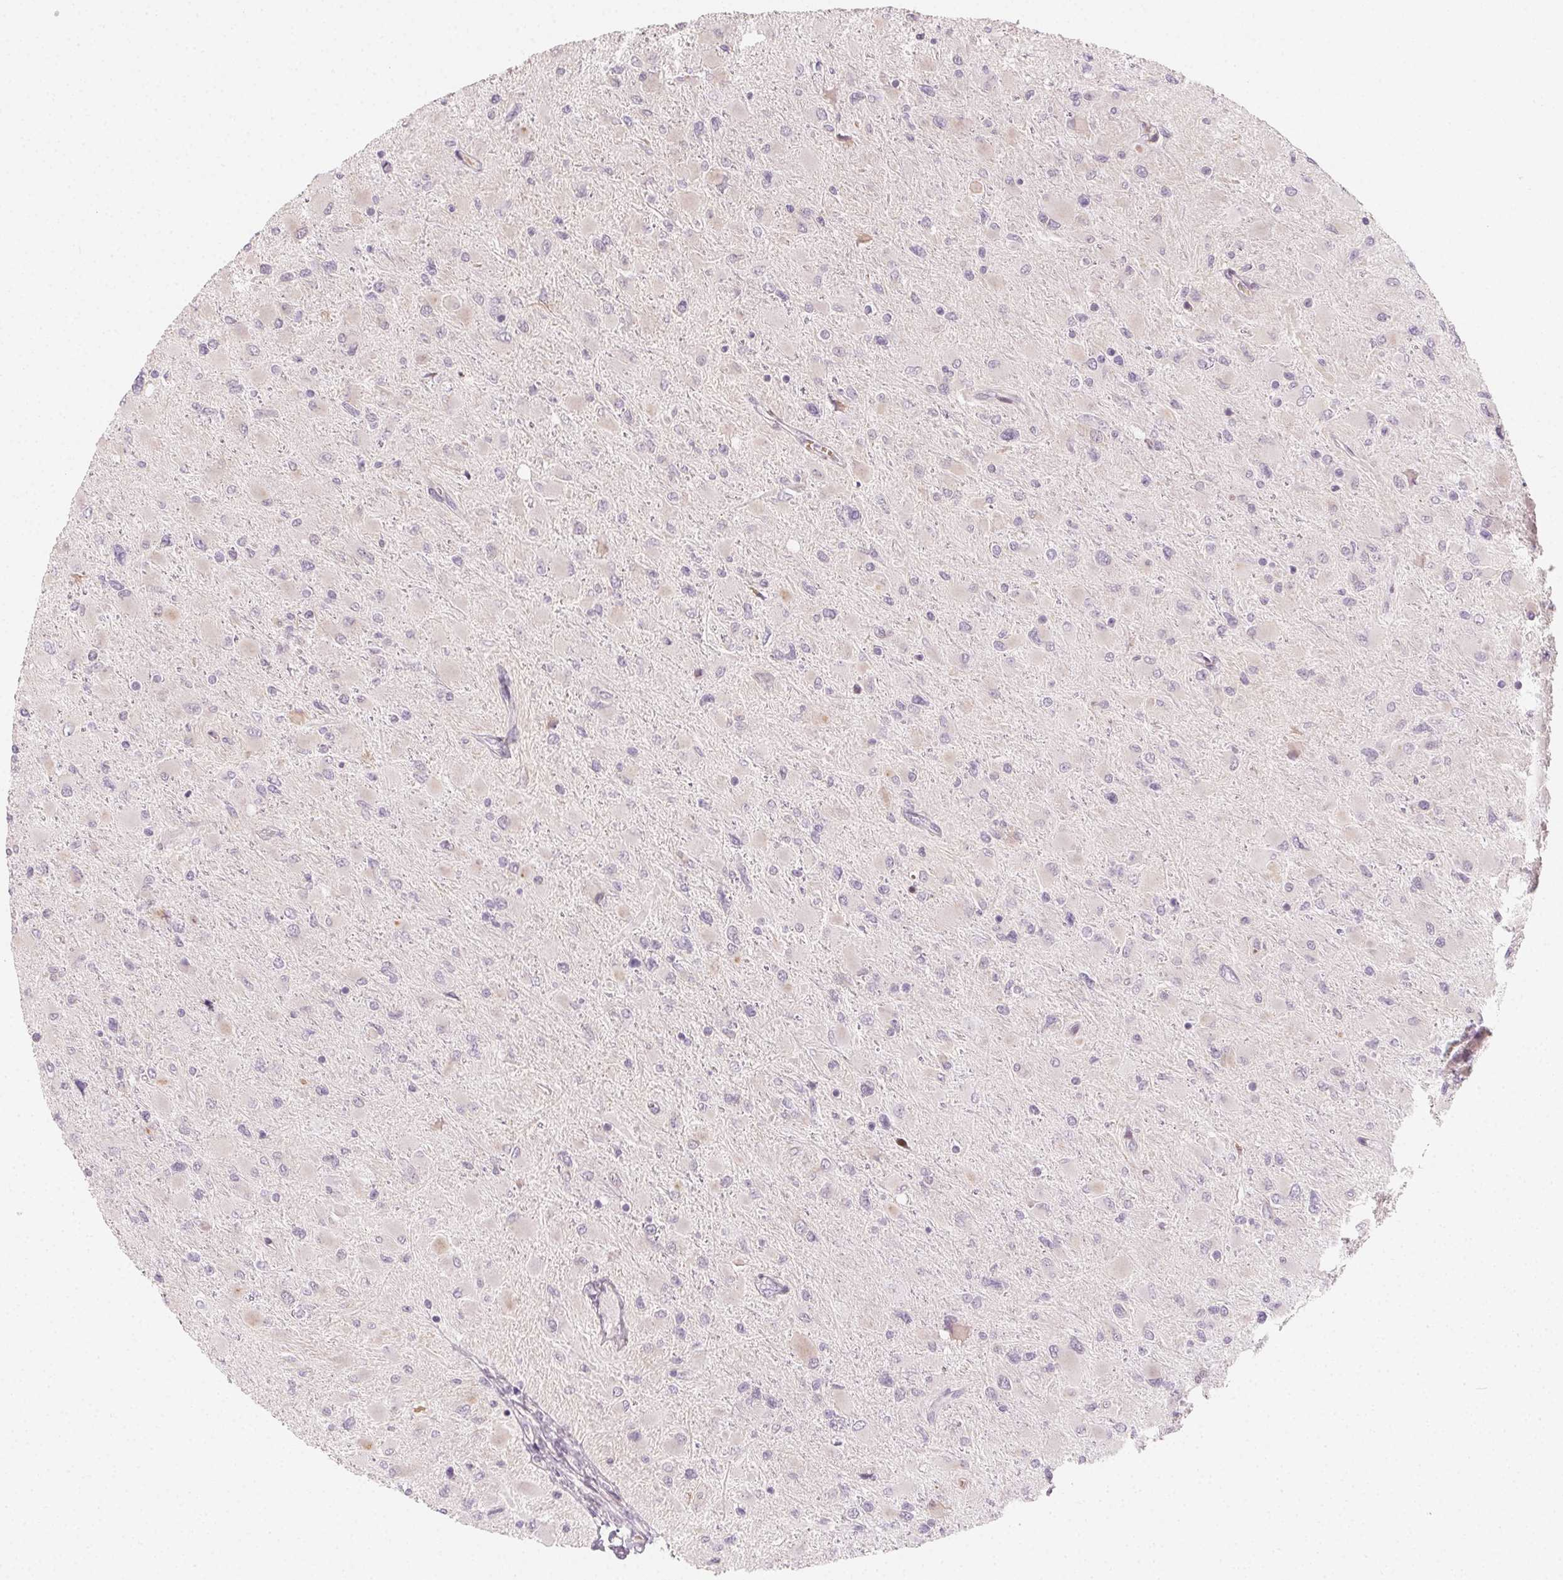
{"staining": {"intensity": "negative", "quantity": "none", "location": "none"}, "tissue": "glioma", "cell_type": "Tumor cells", "image_type": "cancer", "snomed": [{"axis": "morphology", "description": "Glioma, malignant, High grade"}, {"axis": "topography", "description": "Cerebral cortex"}], "caption": "IHC histopathology image of human glioma stained for a protein (brown), which exhibits no expression in tumor cells.", "gene": "CCDC96", "patient": {"sex": "female", "age": 36}}